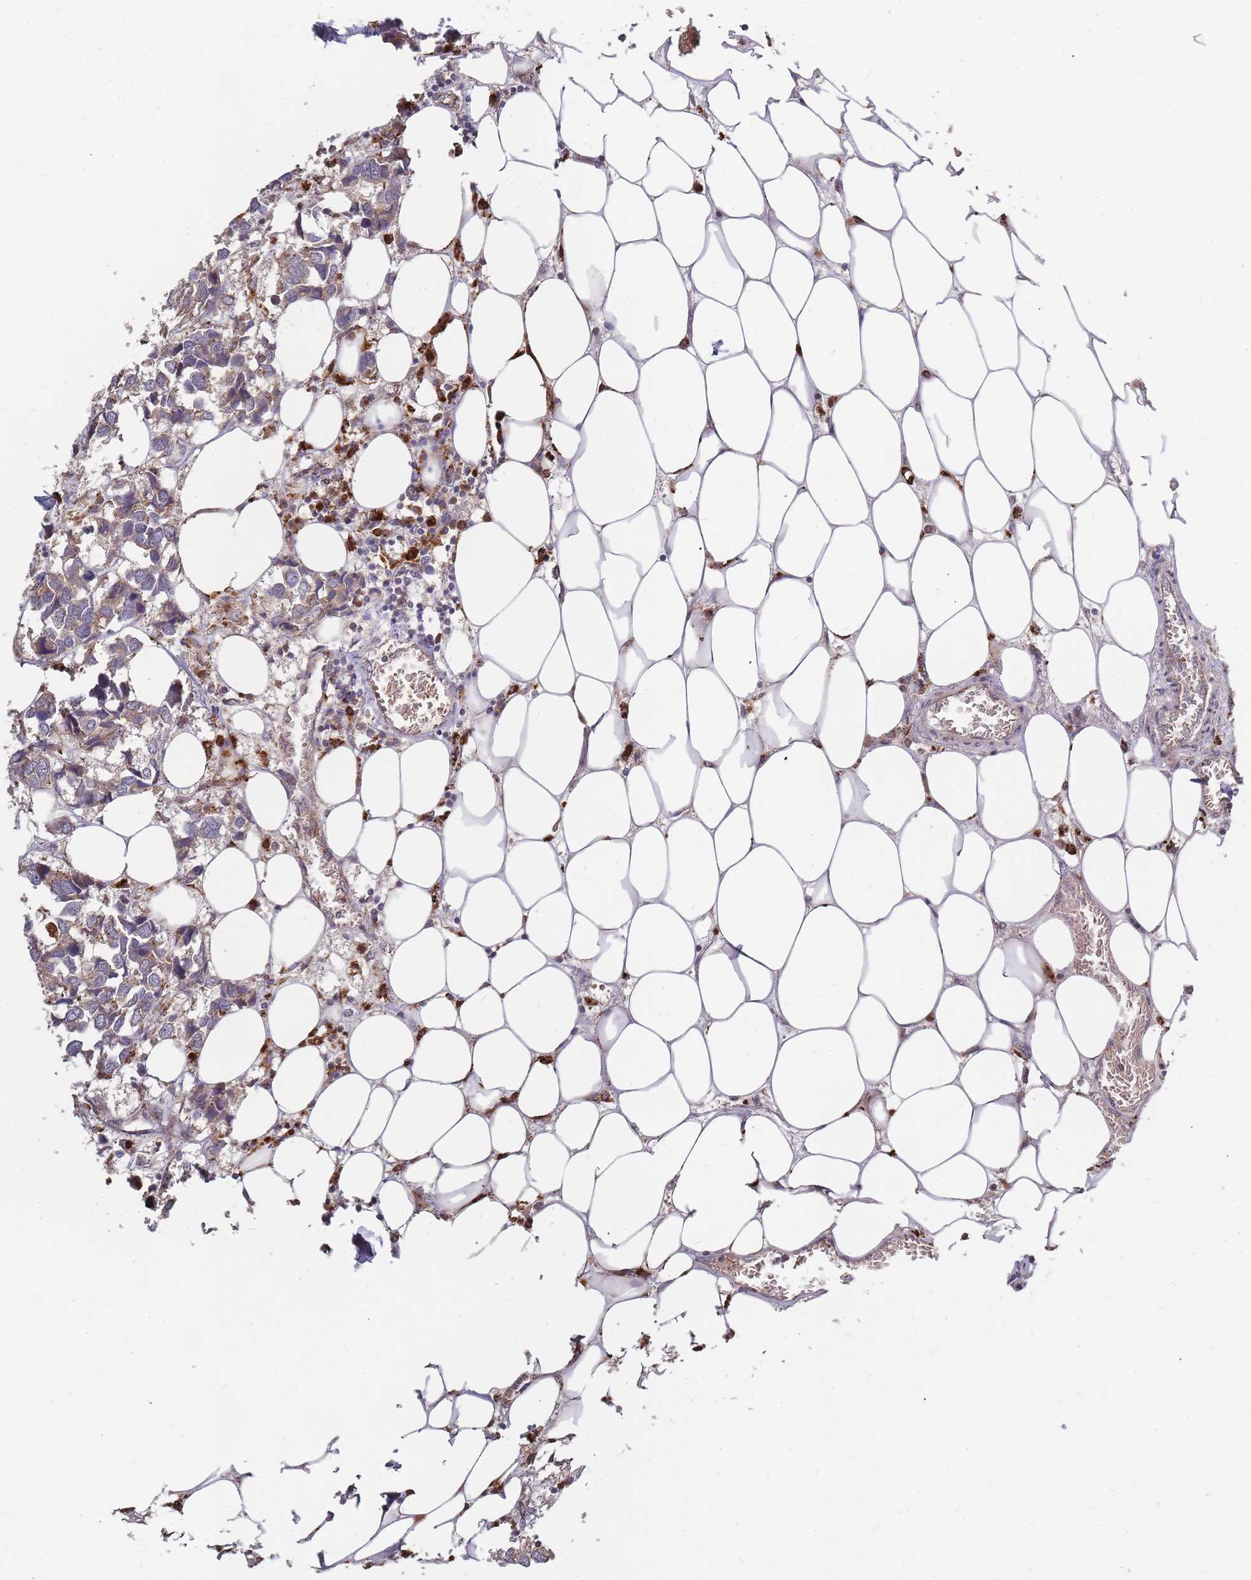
{"staining": {"intensity": "moderate", "quantity": ">75%", "location": "cytoplasmic/membranous"}, "tissue": "breast cancer", "cell_type": "Tumor cells", "image_type": "cancer", "snomed": [{"axis": "morphology", "description": "Duct carcinoma"}, {"axis": "topography", "description": "Breast"}], "caption": "Immunohistochemistry (IHC) of human breast invasive ductal carcinoma demonstrates medium levels of moderate cytoplasmic/membranous expression in about >75% of tumor cells. The staining was performed using DAB to visualize the protein expression in brown, while the nuclei were stained in blue with hematoxylin (Magnification: 20x).", "gene": "ATG5", "patient": {"sex": "female", "age": 83}}